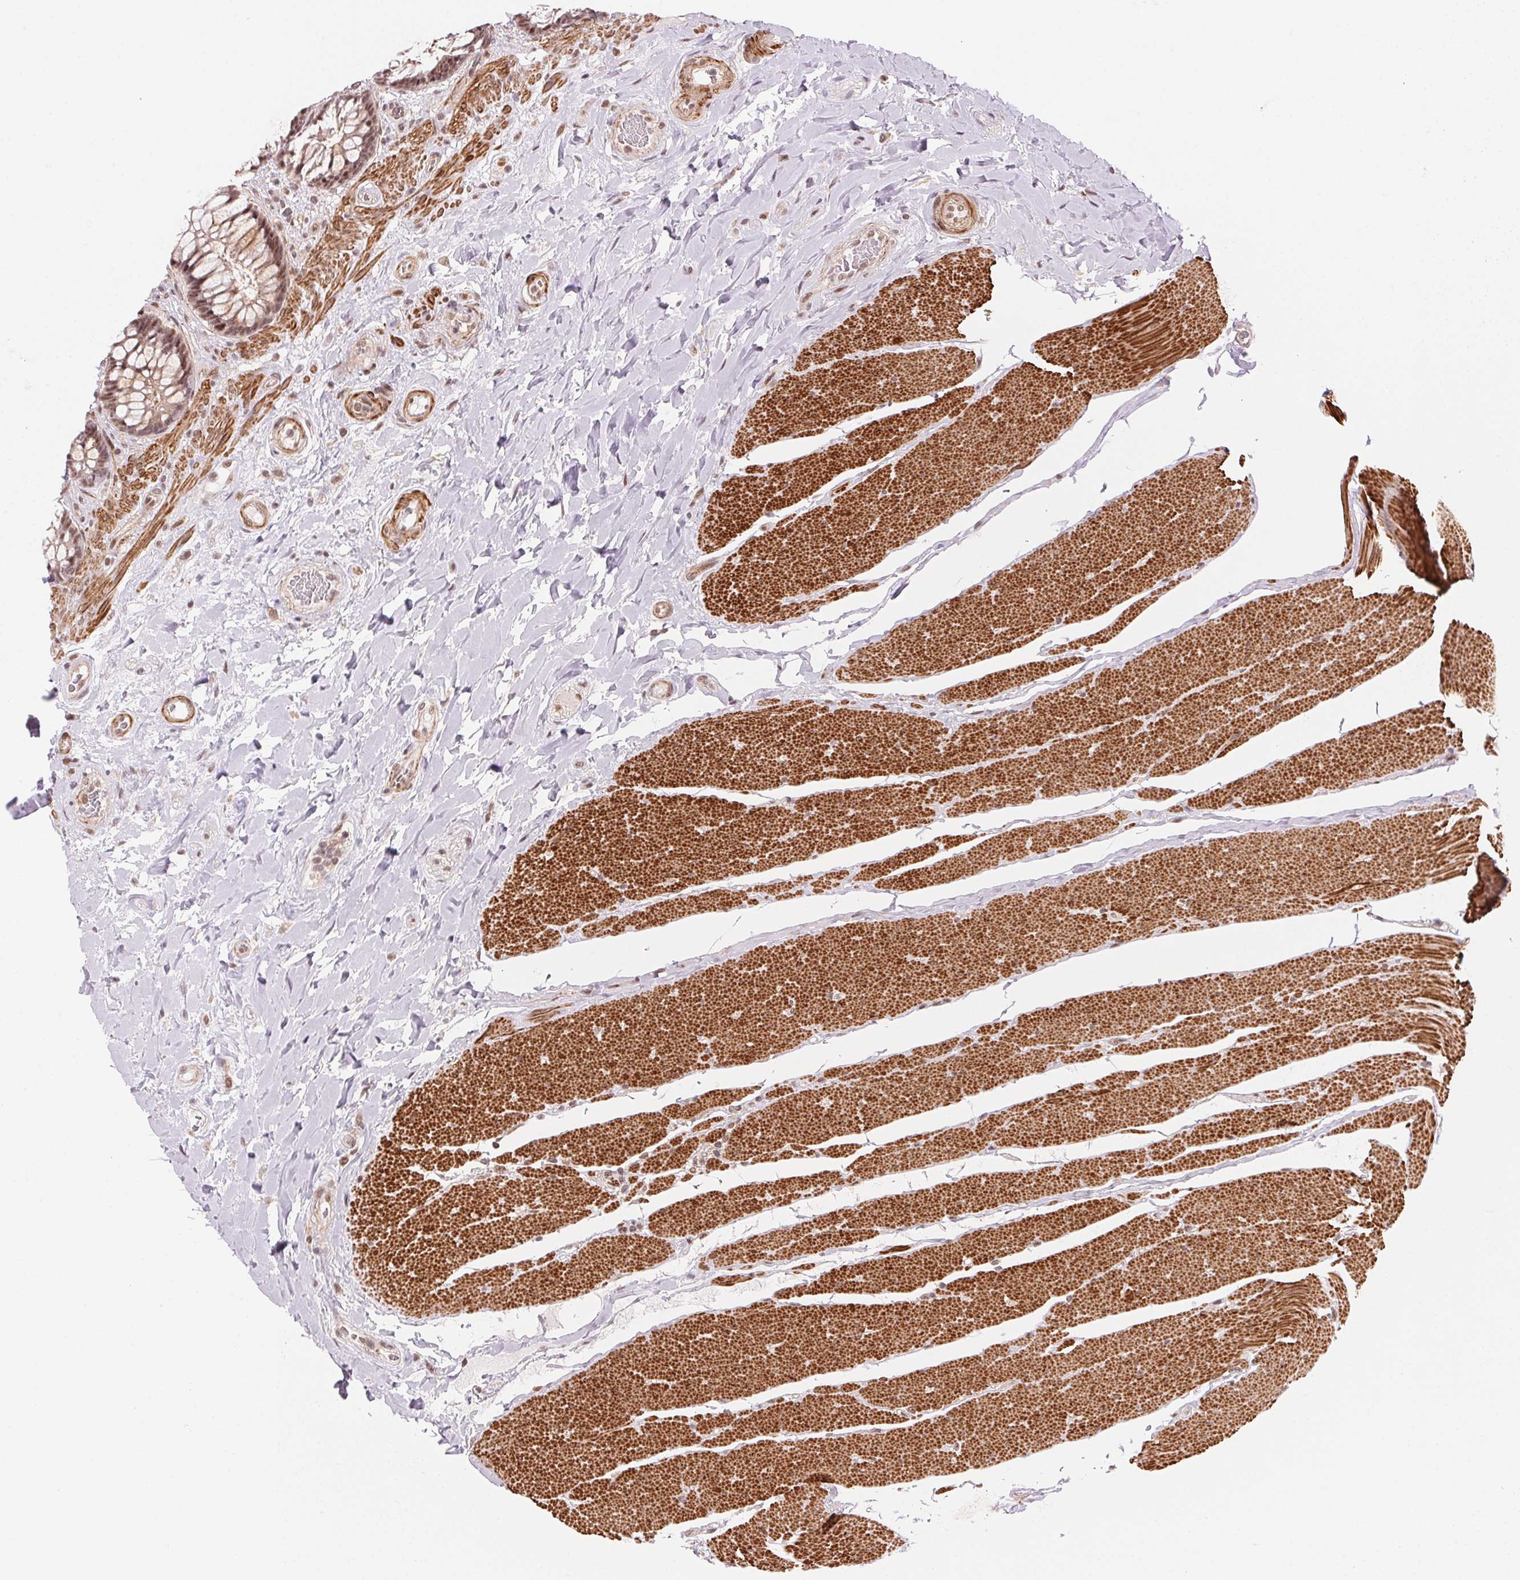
{"staining": {"intensity": "moderate", "quantity": ">75%", "location": "nuclear"}, "tissue": "rectum", "cell_type": "Glandular cells", "image_type": "normal", "snomed": [{"axis": "morphology", "description": "Normal tissue, NOS"}, {"axis": "topography", "description": "Rectum"}], "caption": "DAB (3,3'-diaminobenzidine) immunohistochemical staining of unremarkable human rectum shows moderate nuclear protein positivity in about >75% of glandular cells. The staining is performed using DAB brown chromogen to label protein expression. The nuclei are counter-stained blue using hematoxylin.", "gene": "HNRNPDL", "patient": {"sex": "female", "age": 58}}